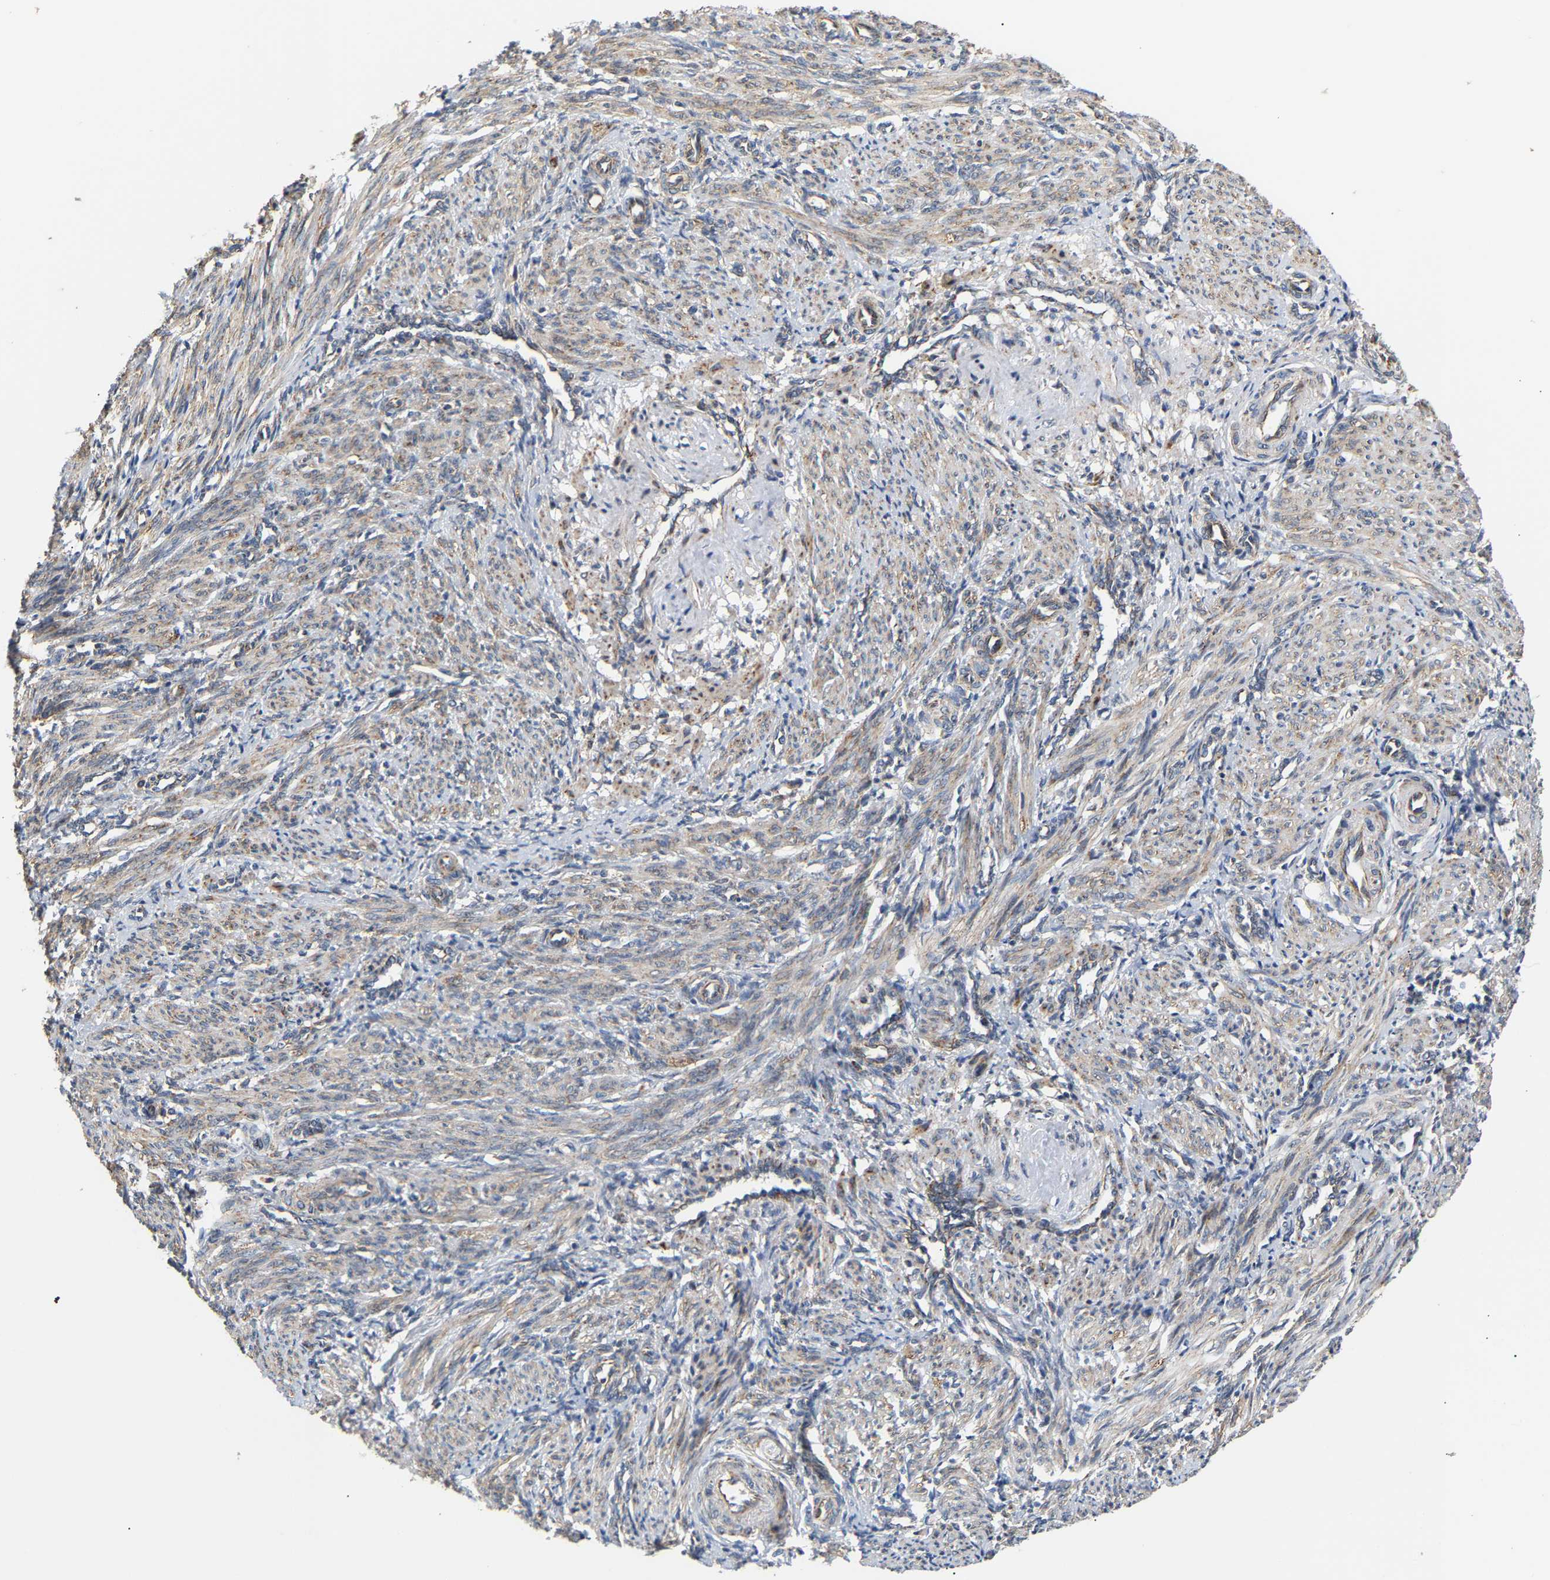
{"staining": {"intensity": "weak", "quantity": "25%-75%", "location": "cytoplasmic/membranous"}, "tissue": "smooth muscle", "cell_type": "Smooth muscle cells", "image_type": "normal", "snomed": [{"axis": "morphology", "description": "Normal tissue, NOS"}, {"axis": "topography", "description": "Endometrium"}], "caption": "Protein expression analysis of benign smooth muscle shows weak cytoplasmic/membranous positivity in approximately 25%-75% of smooth muscle cells.", "gene": "TMEM168", "patient": {"sex": "female", "age": 33}}